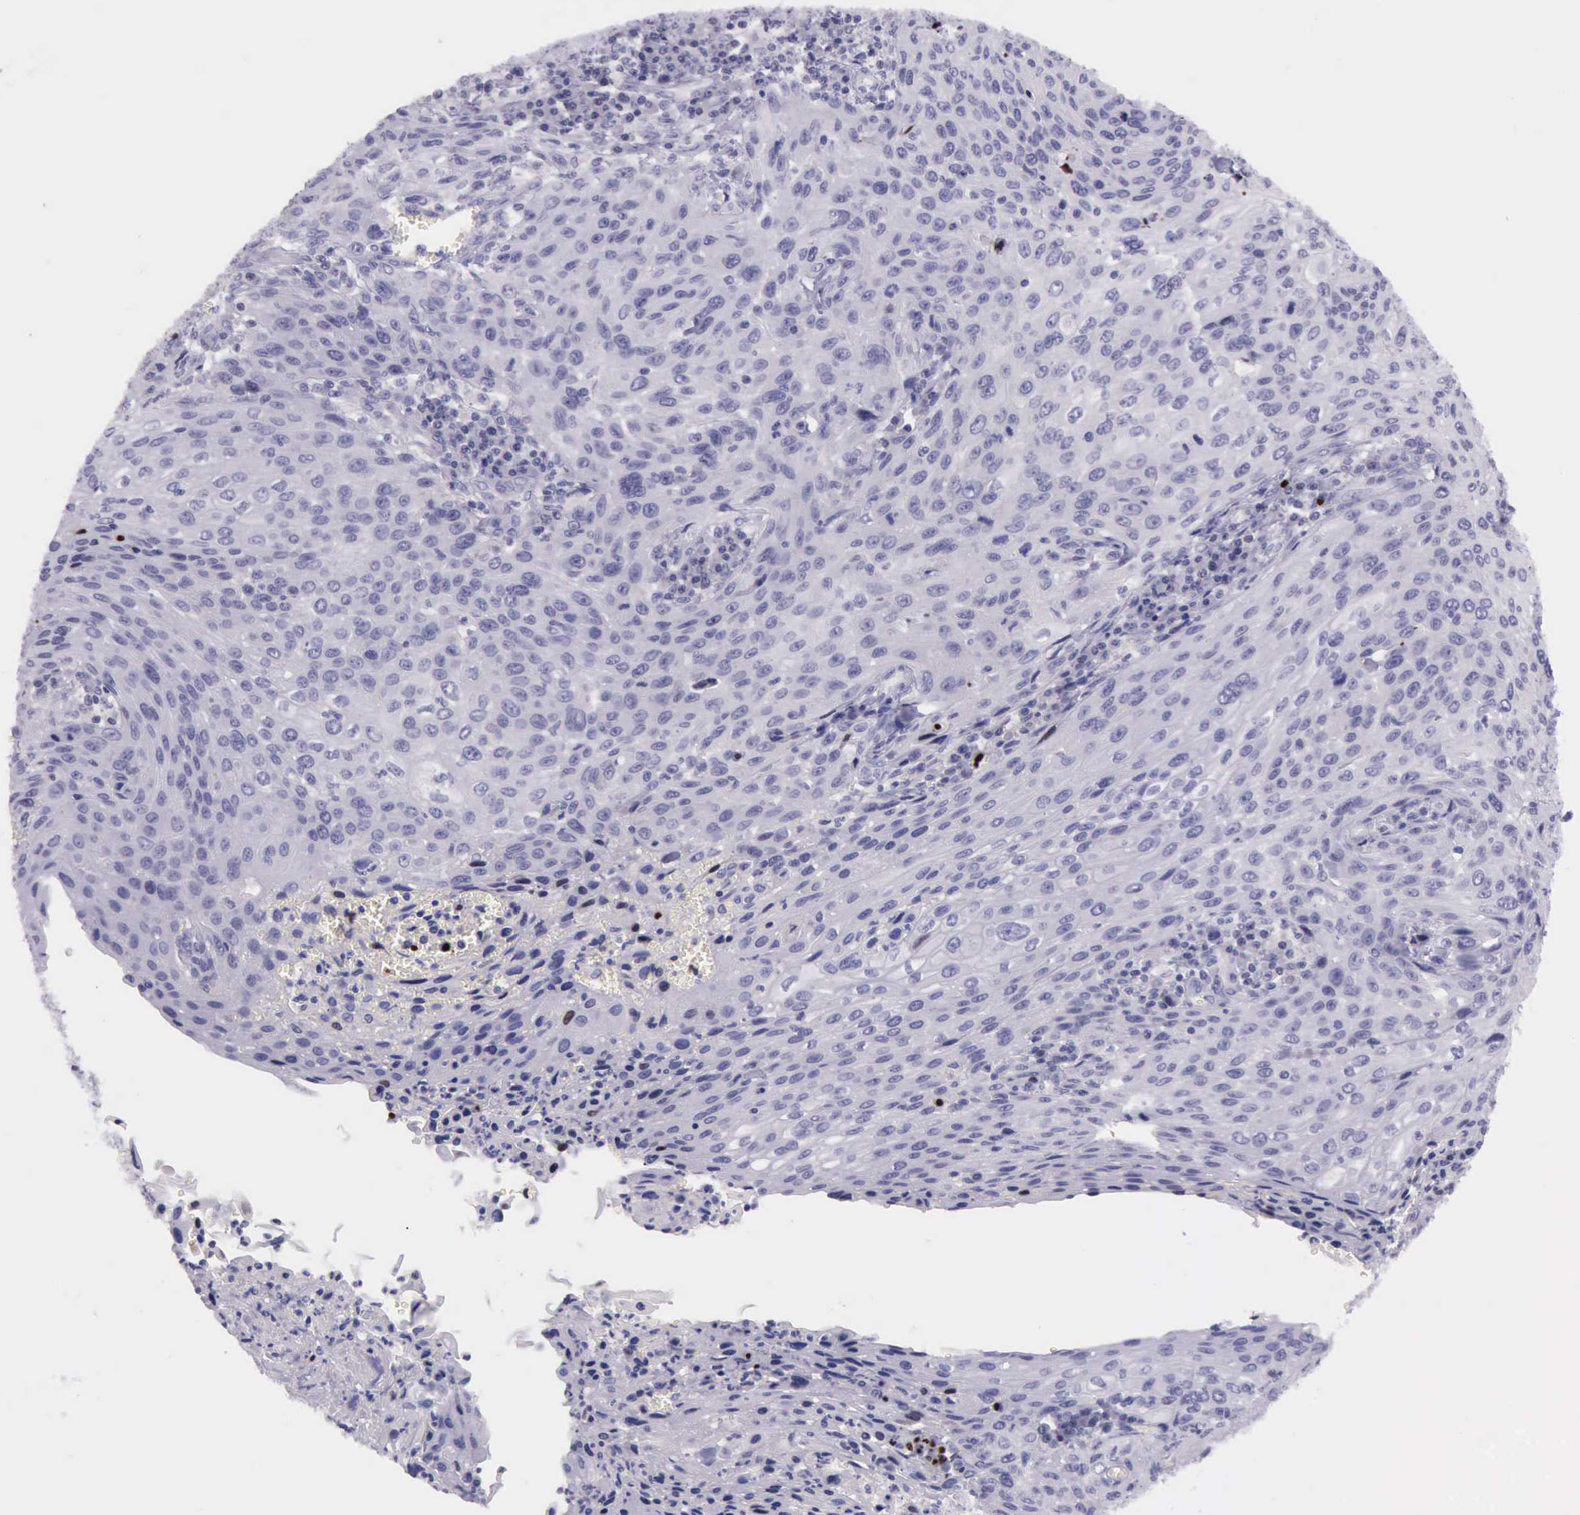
{"staining": {"intensity": "strong", "quantity": "<25%", "location": "nuclear"}, "tissue": "cervical cancer", "cell_type": "Tumor cells", "image_type": "cancer", "snomed": [{"axis": "morphology", "description": "Squamous cell carcinoma, NOS"}, {"axis": "topography", "description": "Cervix"}], "caption": "High-power microscopy captured an IHC histopathology image of cervical squamous cell carcinoma, revealing strong nuclear expression in about <25% of tumor cells. The staining was performed using DAB, with brown indicating positive protein expression. Nuclei are stained blue with hematoxylin.", "gene": "PARP1", "patient": {"sex": "female", "age": 32}}